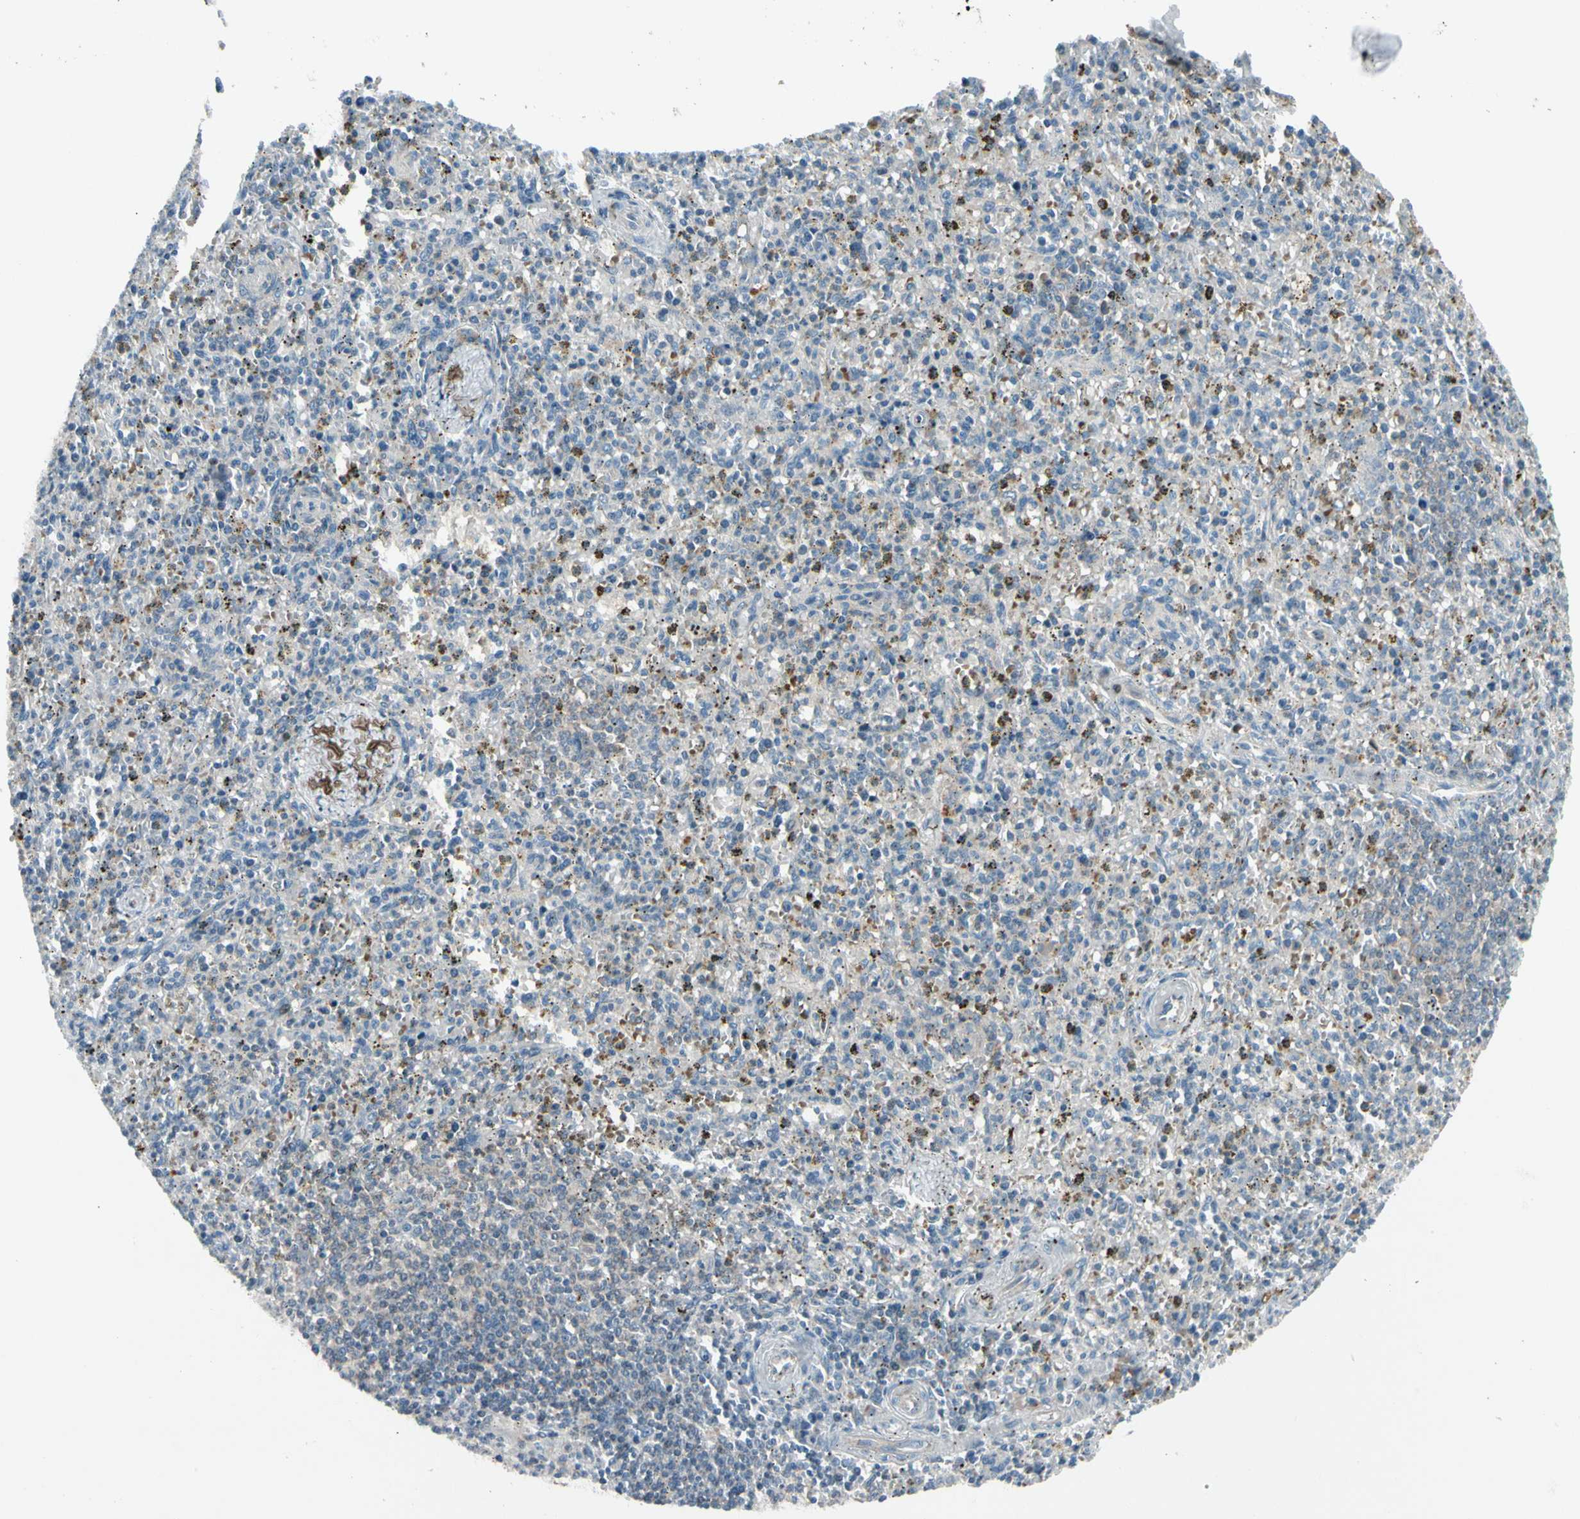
{"staining": {"intensity": "weak", "quantity": "<25%", "location": "cytoplasmic/membranous"}, "tissue": "spleen", "cell_type": "Cells in red pulp", "image_type": "normal", "snomed": [{"axis": "morphology", "description": "Normal tissue, NOS"}, {"axis": "topography", "description": "Spleen"}], "caption": "A photomicrograph of human spleen is negative for staining in cells in red pulp. The staining is performed using DAB brown chromogen with nuclei counter-stained in using hematoxylin.", "gene": "PANK2", "patient": {"sex": "male", "age": 72}}